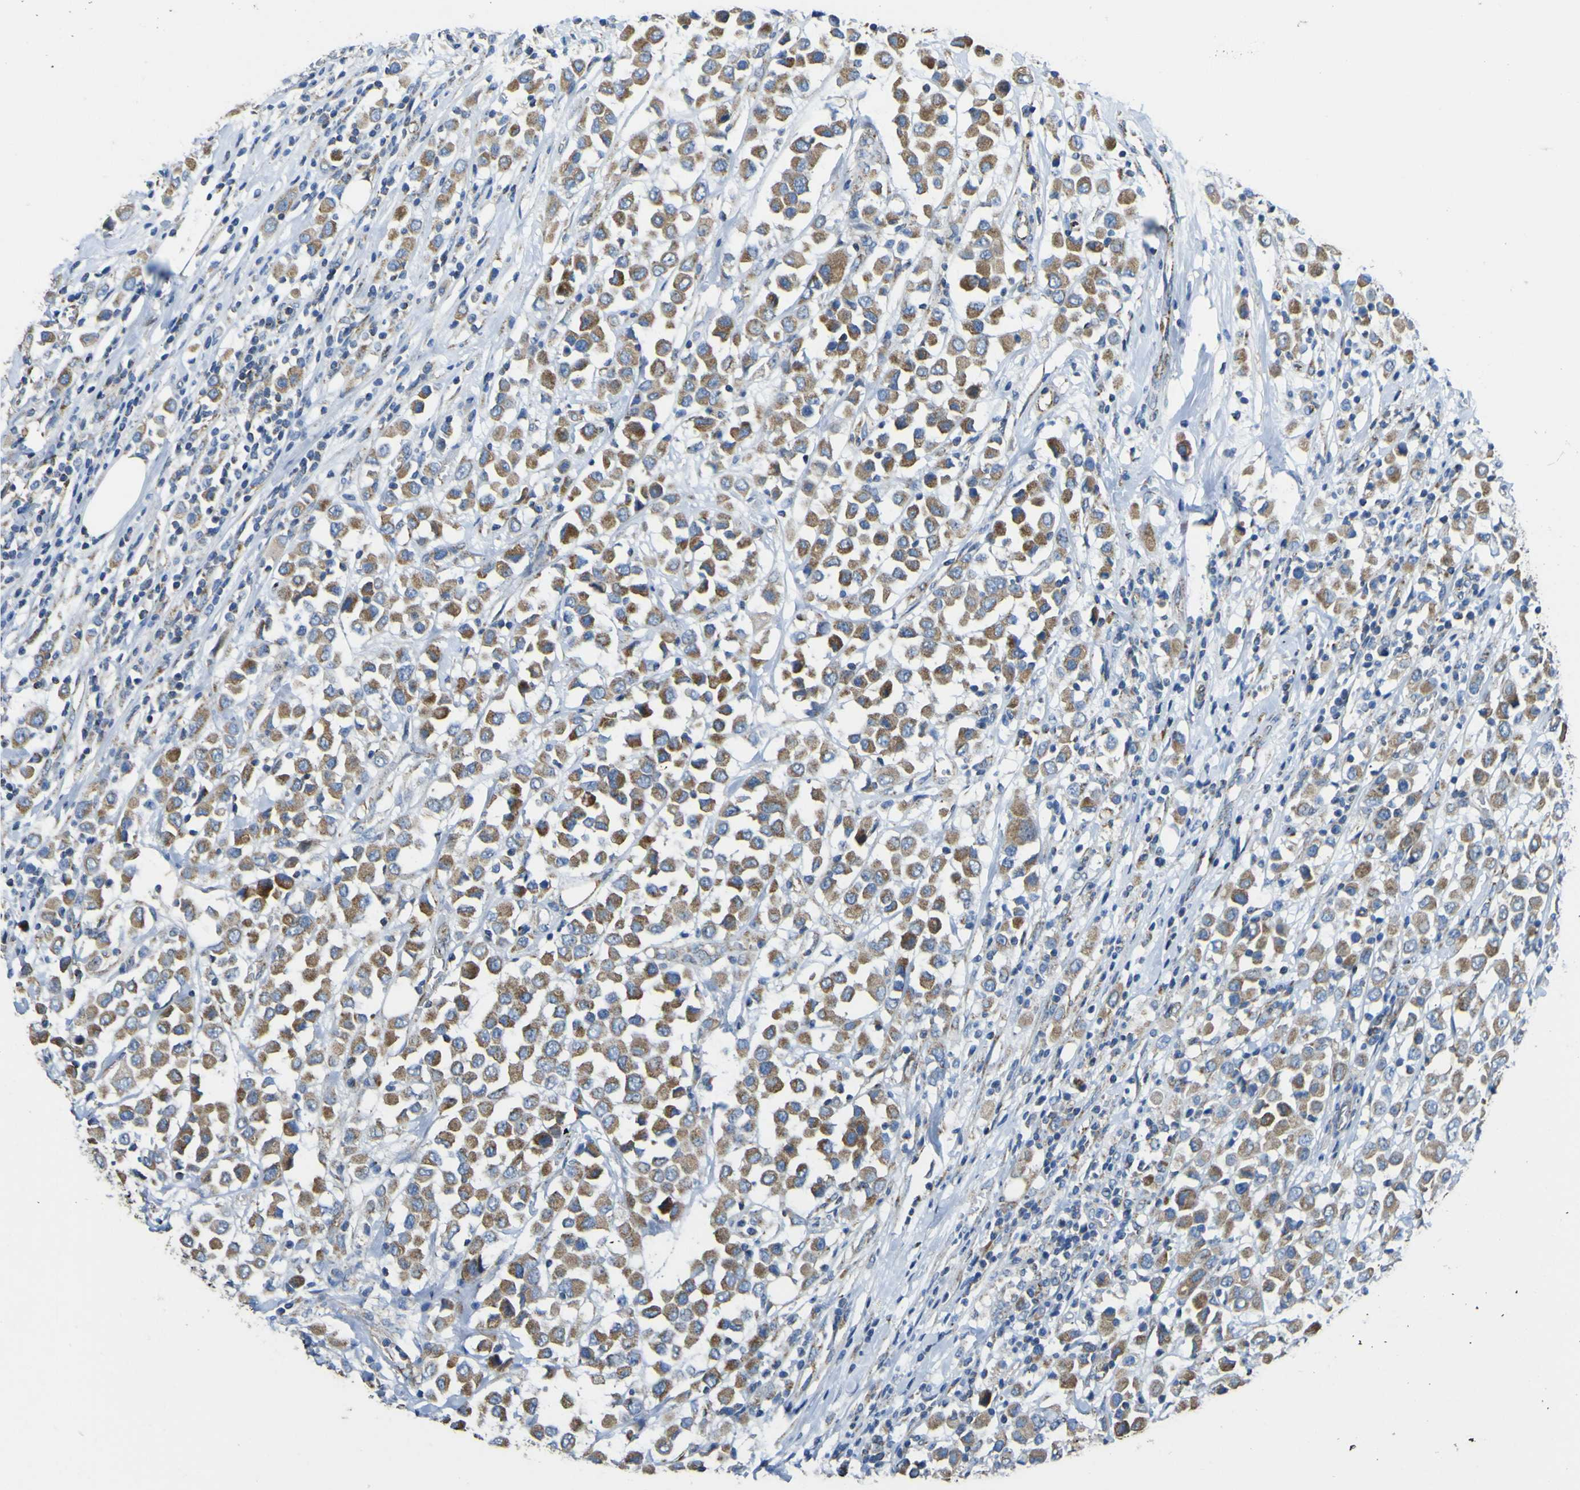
{"staining": {"intensity": "moderate", "quantity": ">75%", "location": "cytoplasmic/membranous"}, "tissue": "breast cancer", "cell_type": "Tumor cells", "image_type": "cancer", "snomed": [{"axis": "morphology", "description": "Duct carcinoma"}, {"axis": "topography", "description": "Breast"}], "caption": "The histopathology image shows a brown stain indicating the presence of a protein in the cytoplasmic/membranous of tumor cells in invasive ductal carcinoma (breast).", "gene": "ALDH18A1", "patient": {"sex": "female", "age": 61}}